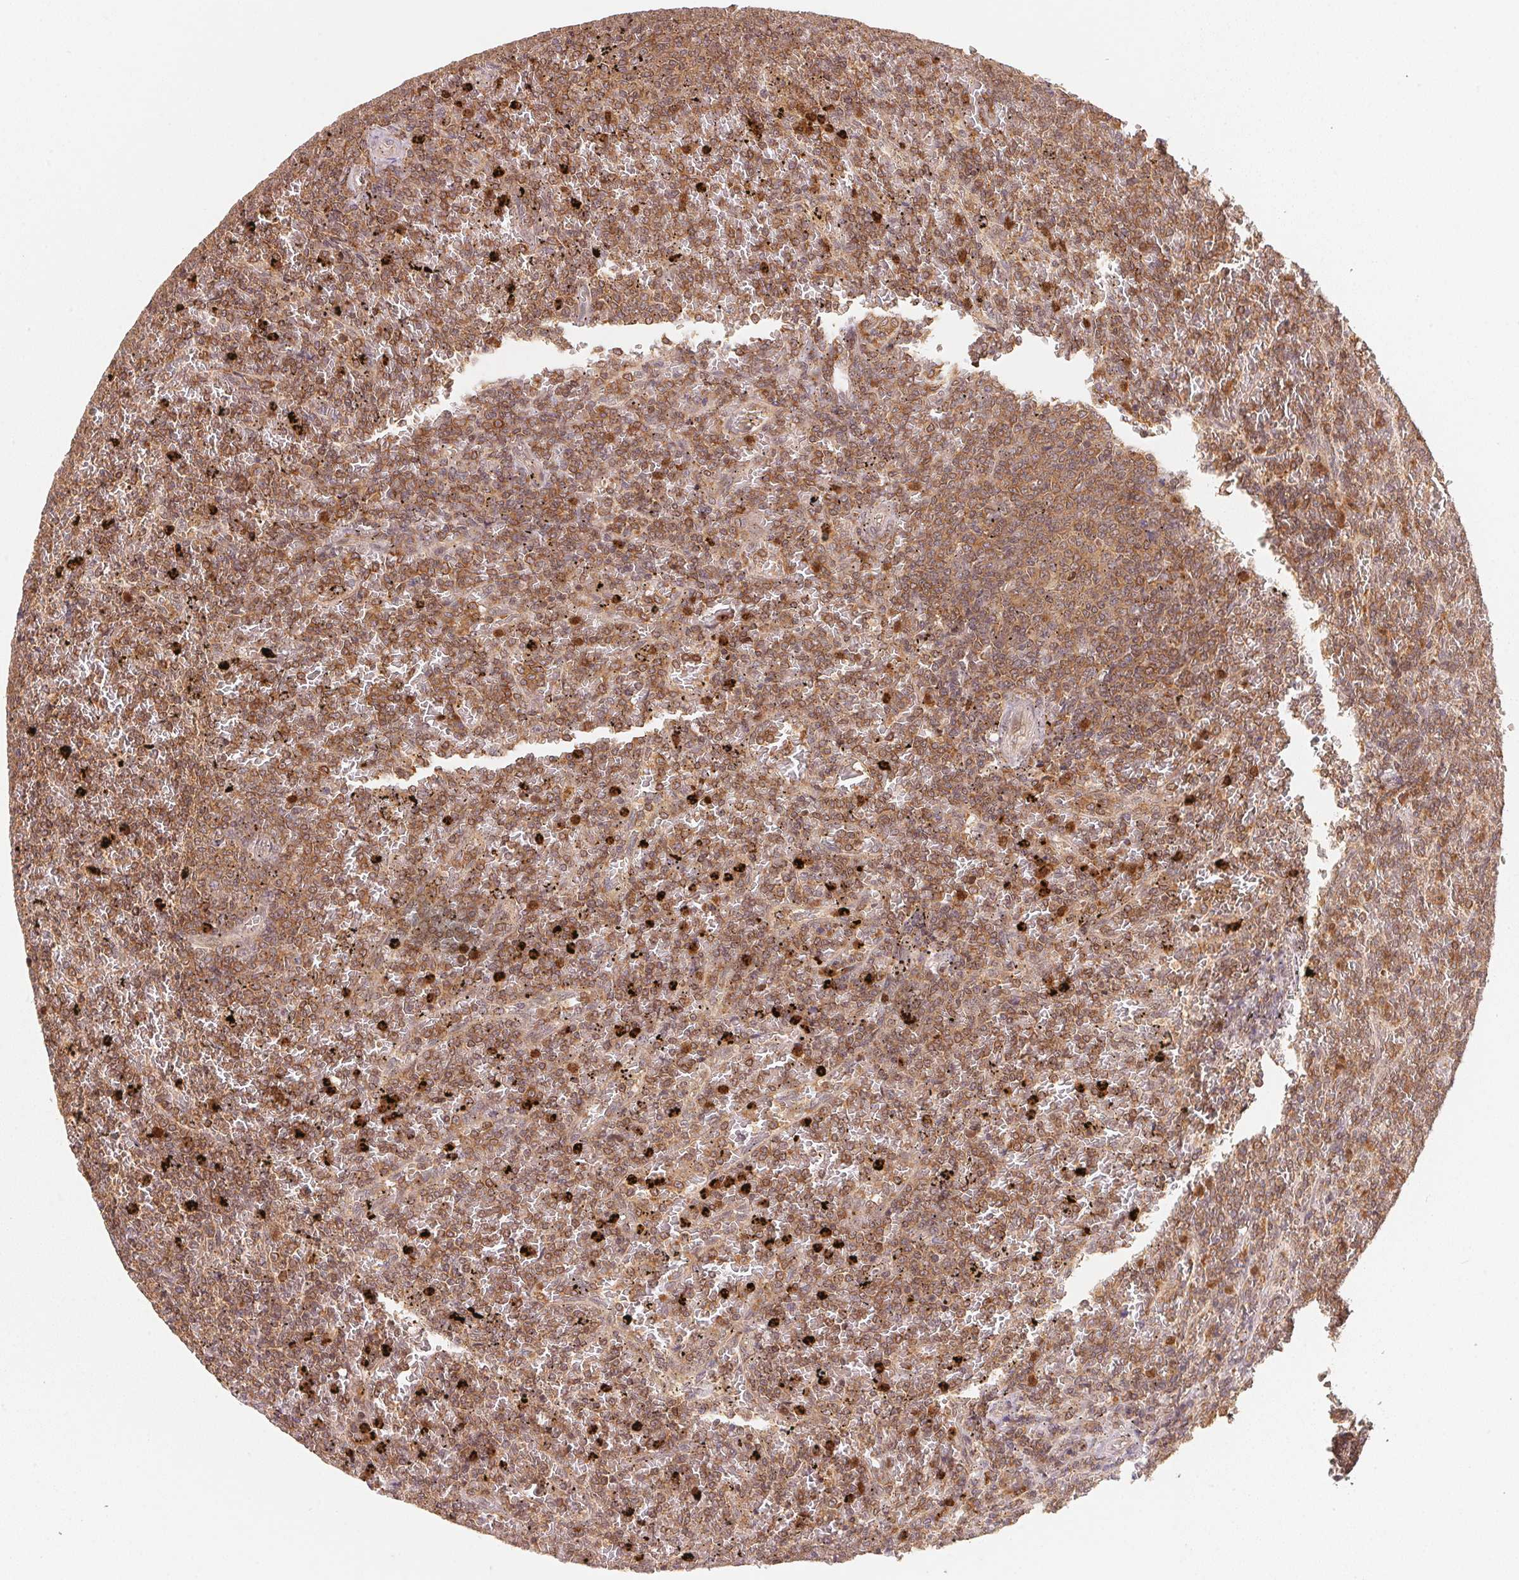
{"staining": {"intensity": "moderate", "quantity": ">75%", "location": "cytoplasmic/membranous"}, "tissue": "lymphoma", "cell_type": "Tumor cells", "image_type": "cancer", "snomed": [{"axis": "morphology", "description": "Malignant lymphoma, non-Hodgkin's type, Low grade"}, {"axis": "topography", "description": "Spleen"}], "caption": "Immunohistochemistry (IHC) micrograph of human lymphoma stained for a protein (brown), which reveals medium levels of moderate cytoplasmic/membranous staining in approximately >75% of tumor cells.", "gene": "CCDC102B", "patient": {"sex": "female", "age": 77}}